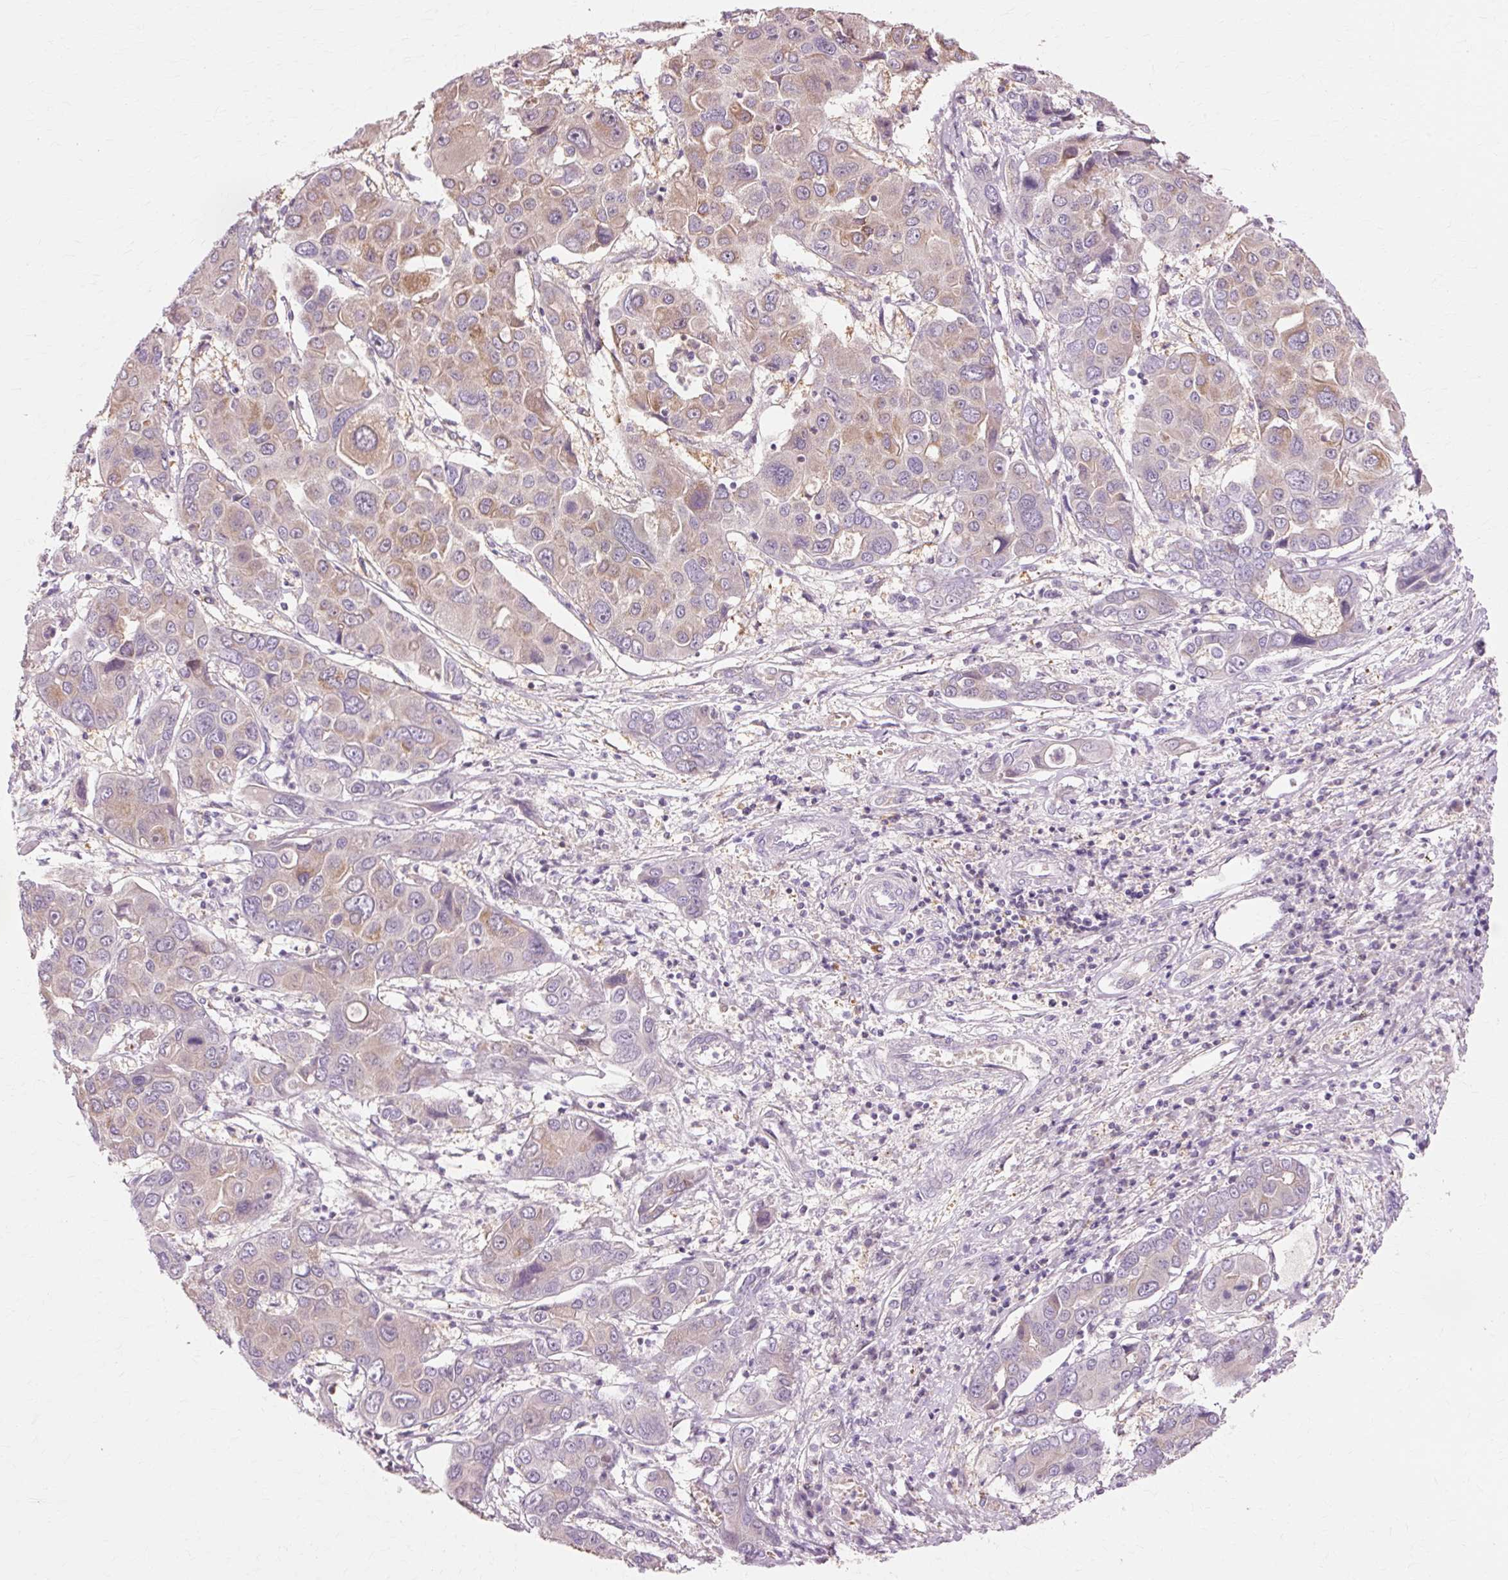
{"staining": {"intensity": "moderate", "quantity": "<25%", "location": "cytoplasmic/membranous"}, "tissue": "liver cancer", "cell_type": "Tumor cells", "image_type": "cancer", "snomed": [{"axis": "morphology", "description": "Cholangiocarcinoma"}, {"axis": "topography", "description": "Liver"}], "caption": "Approximately <25% of tumor cells in liver cancer (cholangiocarcinoma) display moderate cytoplasmic/membranous protein expression as visualized by brown immunohistochemical staining.", "gene": "VN1R2", "patient": {"sex": "male", "age": 67}}